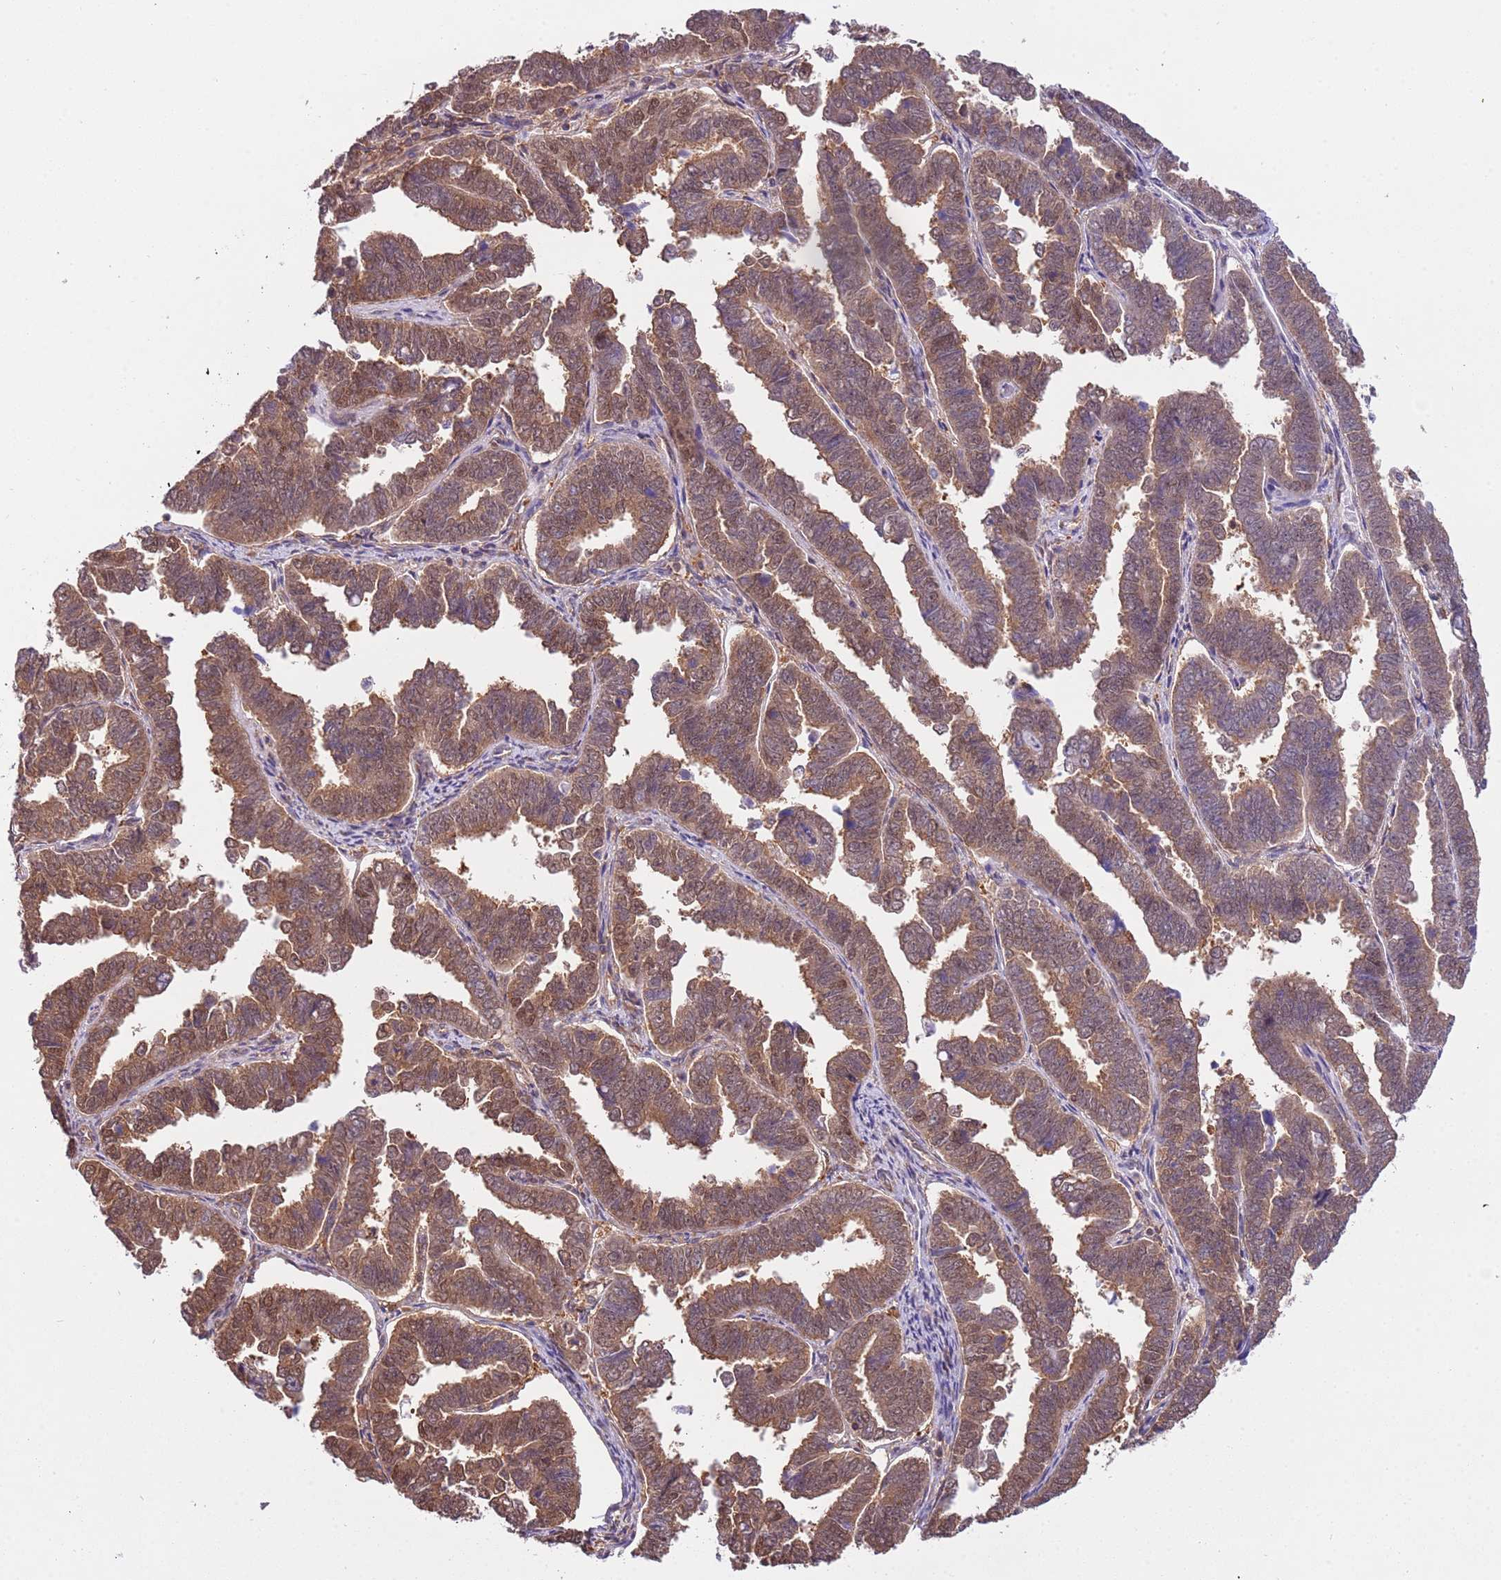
{"staining": {"intensity": "strong", "quantity": ">75%", "location": "cytoplasmic/membranous"}, "tissue": "endometrial cancer", "cell_type": "Tumor cells", "image_type": "cancer", "snomed": [{"axis": "morphology", "description": "Adenocarcinoma, NOS"}, {"axis": "topography", "description": "Endometrium"}], "caption": "A brown stain shows strong cytoplasmic/membranous staining of a protein in human endometrial cancer (adenocarcinoma) tumor cells. Using DAB (brown) and hematoxylin (blue) stains, captured at high magnification using brightfield microscopy.", "gene": "STIP1", "patient": {"sex": "female", "age": 75}}